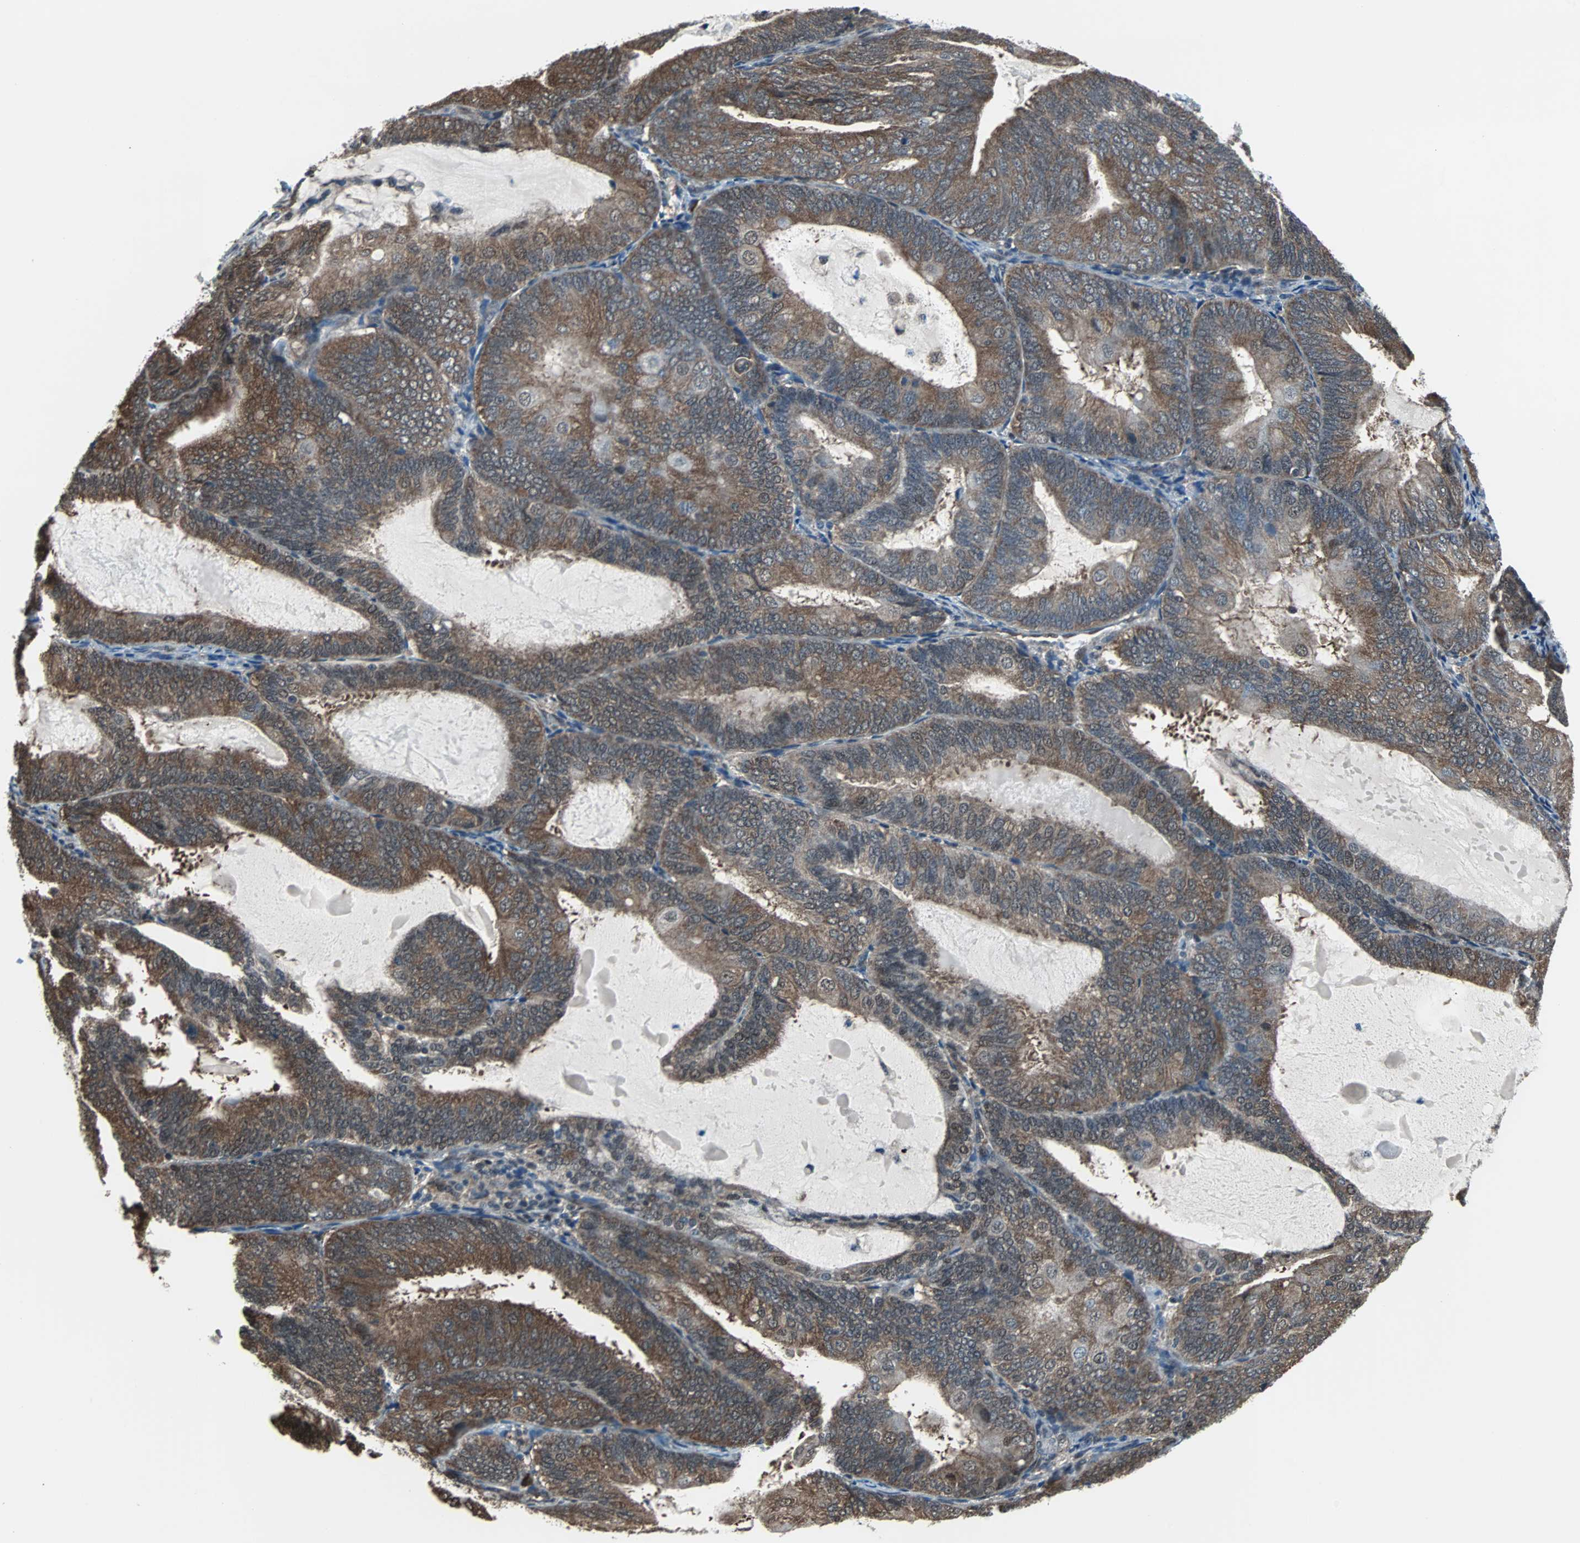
{"staining": {"intensity": "moderate", "quantity": ">75%", "location": "cytoplasmic/membranous"}, "tissue": "endometrial cancer", "cell_type": "Tumor cells", "image_type": "cancer", "snomed": [{"axis": "morphology", "description": "Adenocarcinoma, NOS"}, {"axis": "topography", "description": "Endometrium"}], "caption": "Immunohistochemistry (IHC) of adenocarcinoma (endometrial) demonstrates medium levels of moderate cytoplasmic/membranous positivity in about >75% of tumor cells.", "gene": "VCP", "patient": {"sex": "female", "age": 81}}